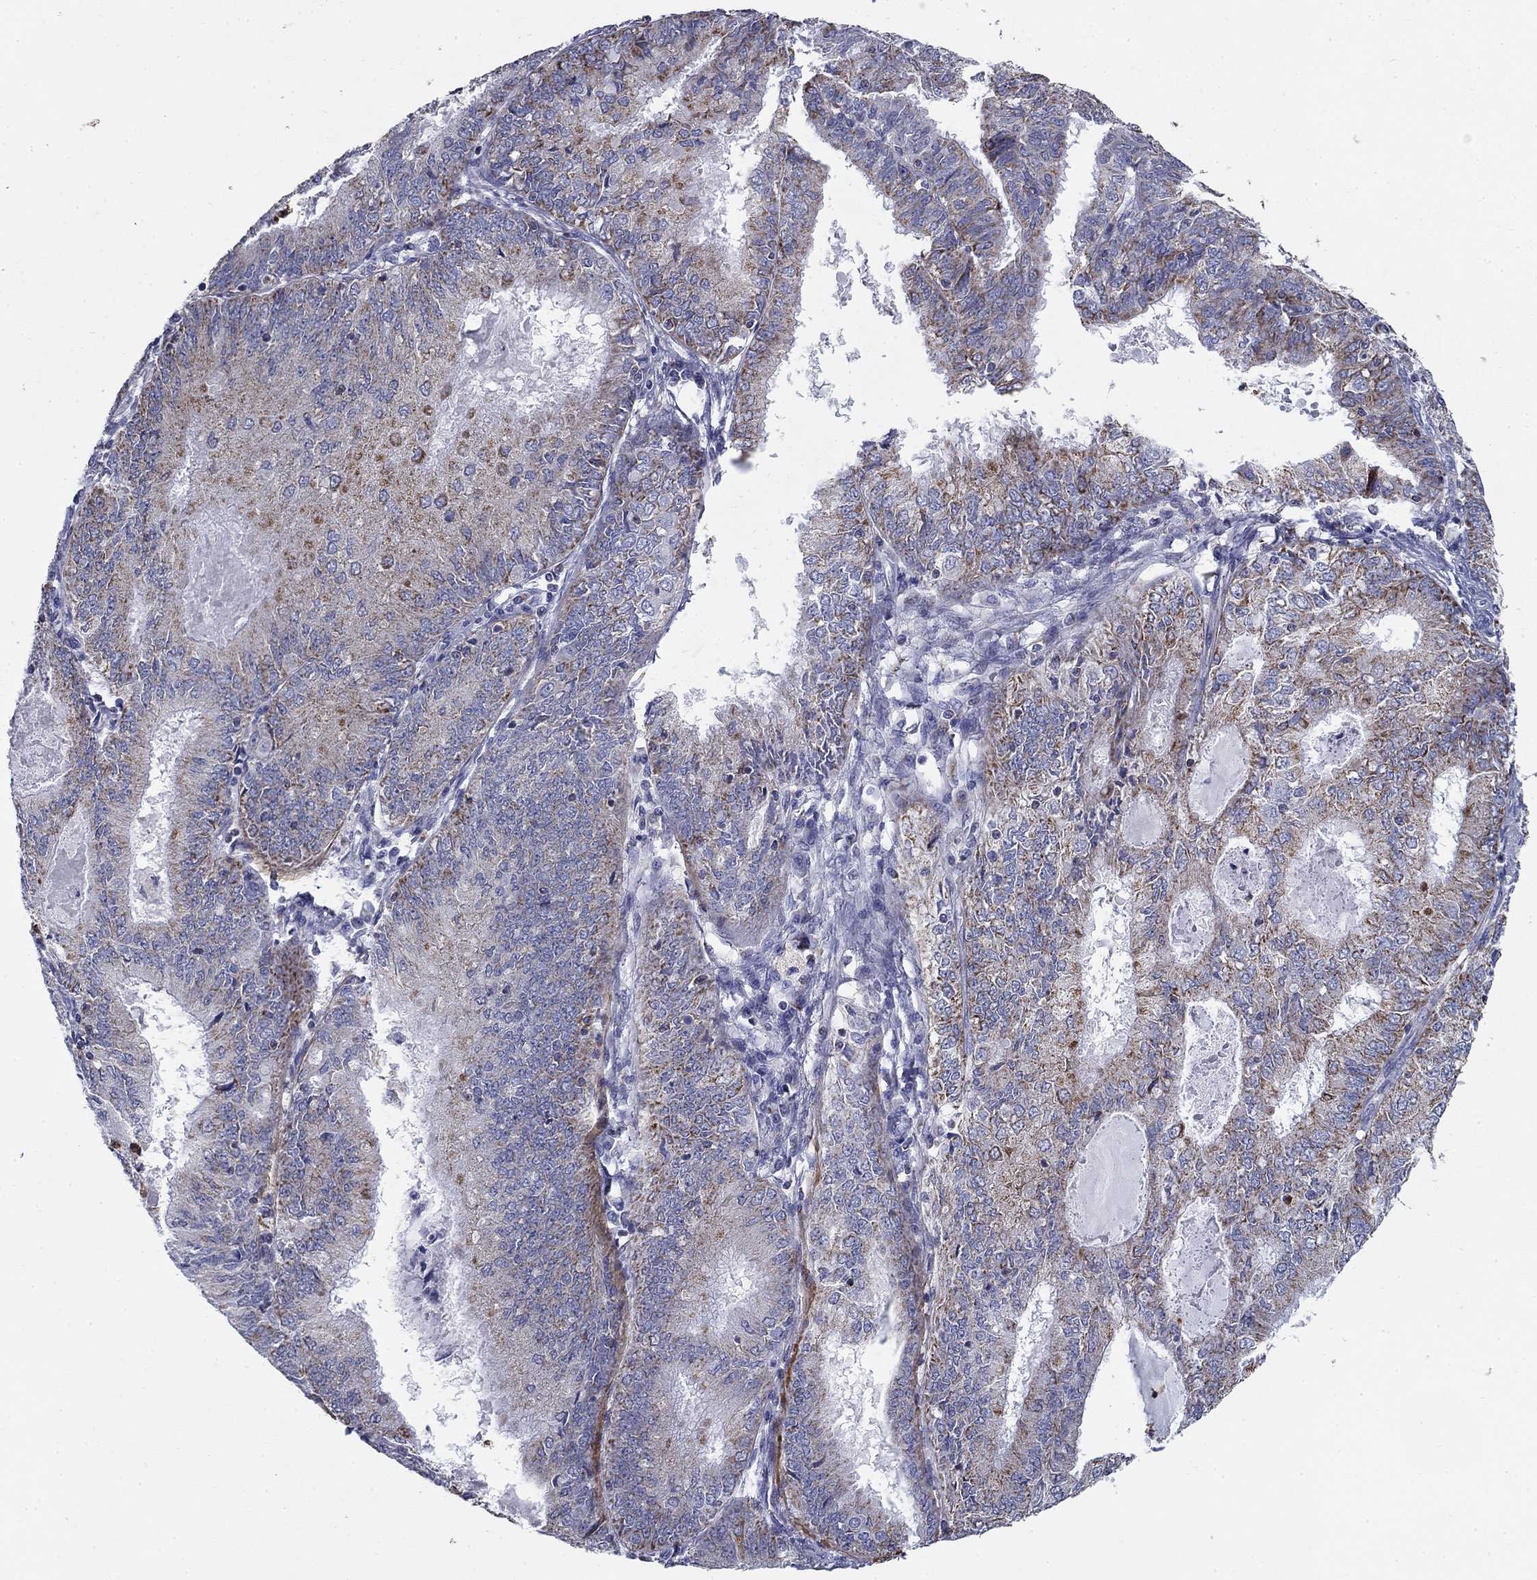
{"staining": {"intensity": "weak", "quantity": "25%-75%", "location": "cytoplasmic/membranous"}, "tissue": "endometrial cancer", "cell_type": "Tumor cells", "image_type": "cancer", "snomed": [{"axis": "morphology", "description": "Adenocarcinoma, NOS"}, {"axis": "topography", "description": "Endometrium"}], "caption": "Immunohistochemistry (IHC) image of endometrial cancer (adenocarcinoma) stained for a protein (brown), which shows low levels of weak cytoplasmic/membranous expression in about 25%-75% of tumor cells.", "gene": "NDUFA4L2", "patient": {"sex": "female", "age": 57}}